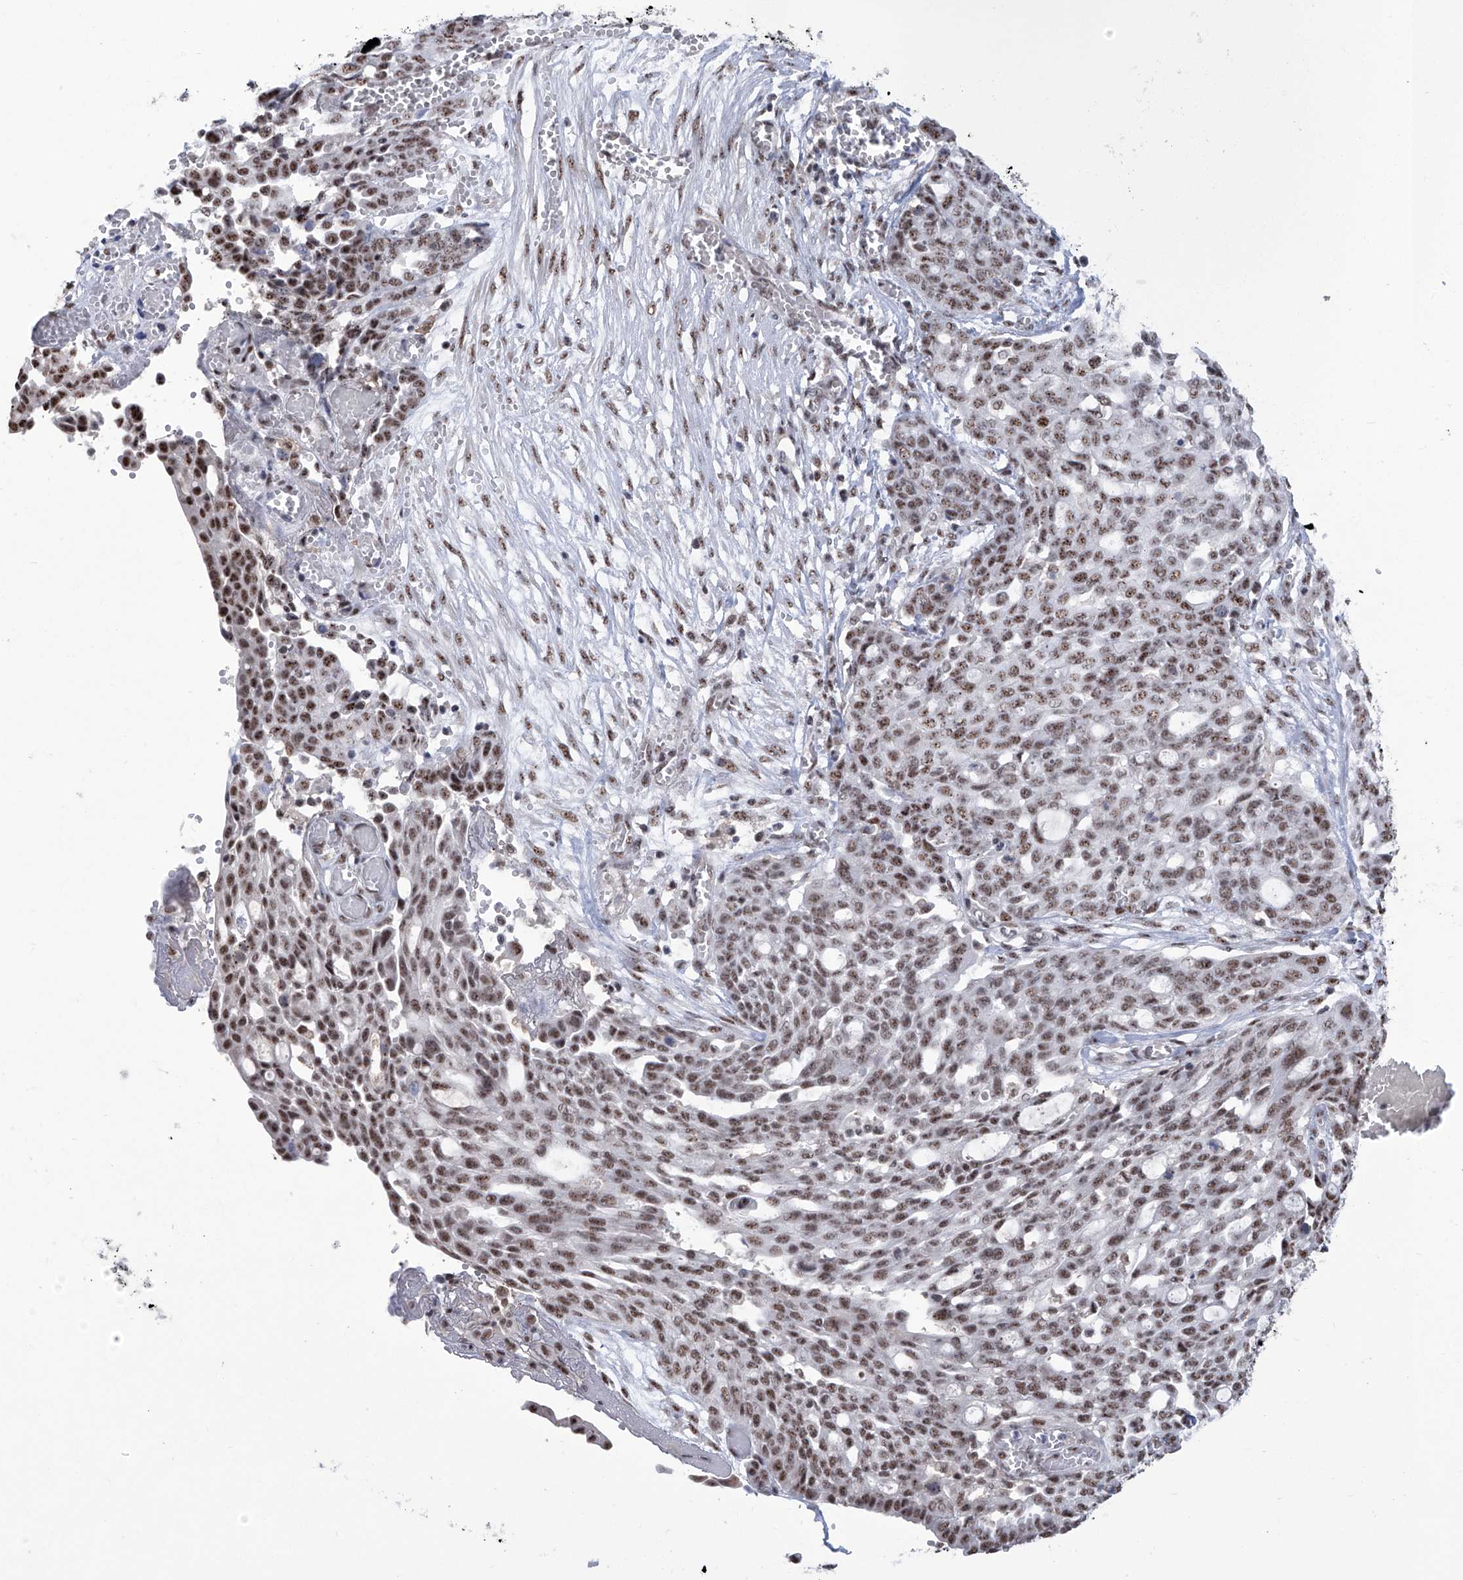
{"staining": {"intensity": "moderate", "quantity": ">75%", "location": "nuclear"}, "tissue": "ovarian cancer", "cell_type": "Tumor cells", "image_type": "cancer", "snomed": [{"axis": "morphology", "description": "Cystadenocarcinoma, serous, NOS"}, {"axis": "topography", "description": "Soft tissue"}, {"axis": "topography", "description": "Ovary"}], "caption": "The micrograph demonstrates a brown stain indicating the presence of a protein in the nuclear of tumor cells in ovarian serous cystadenocarcinoma.", "gene": "FBXL4", "patient": {"sex": "female", "age": 57}}